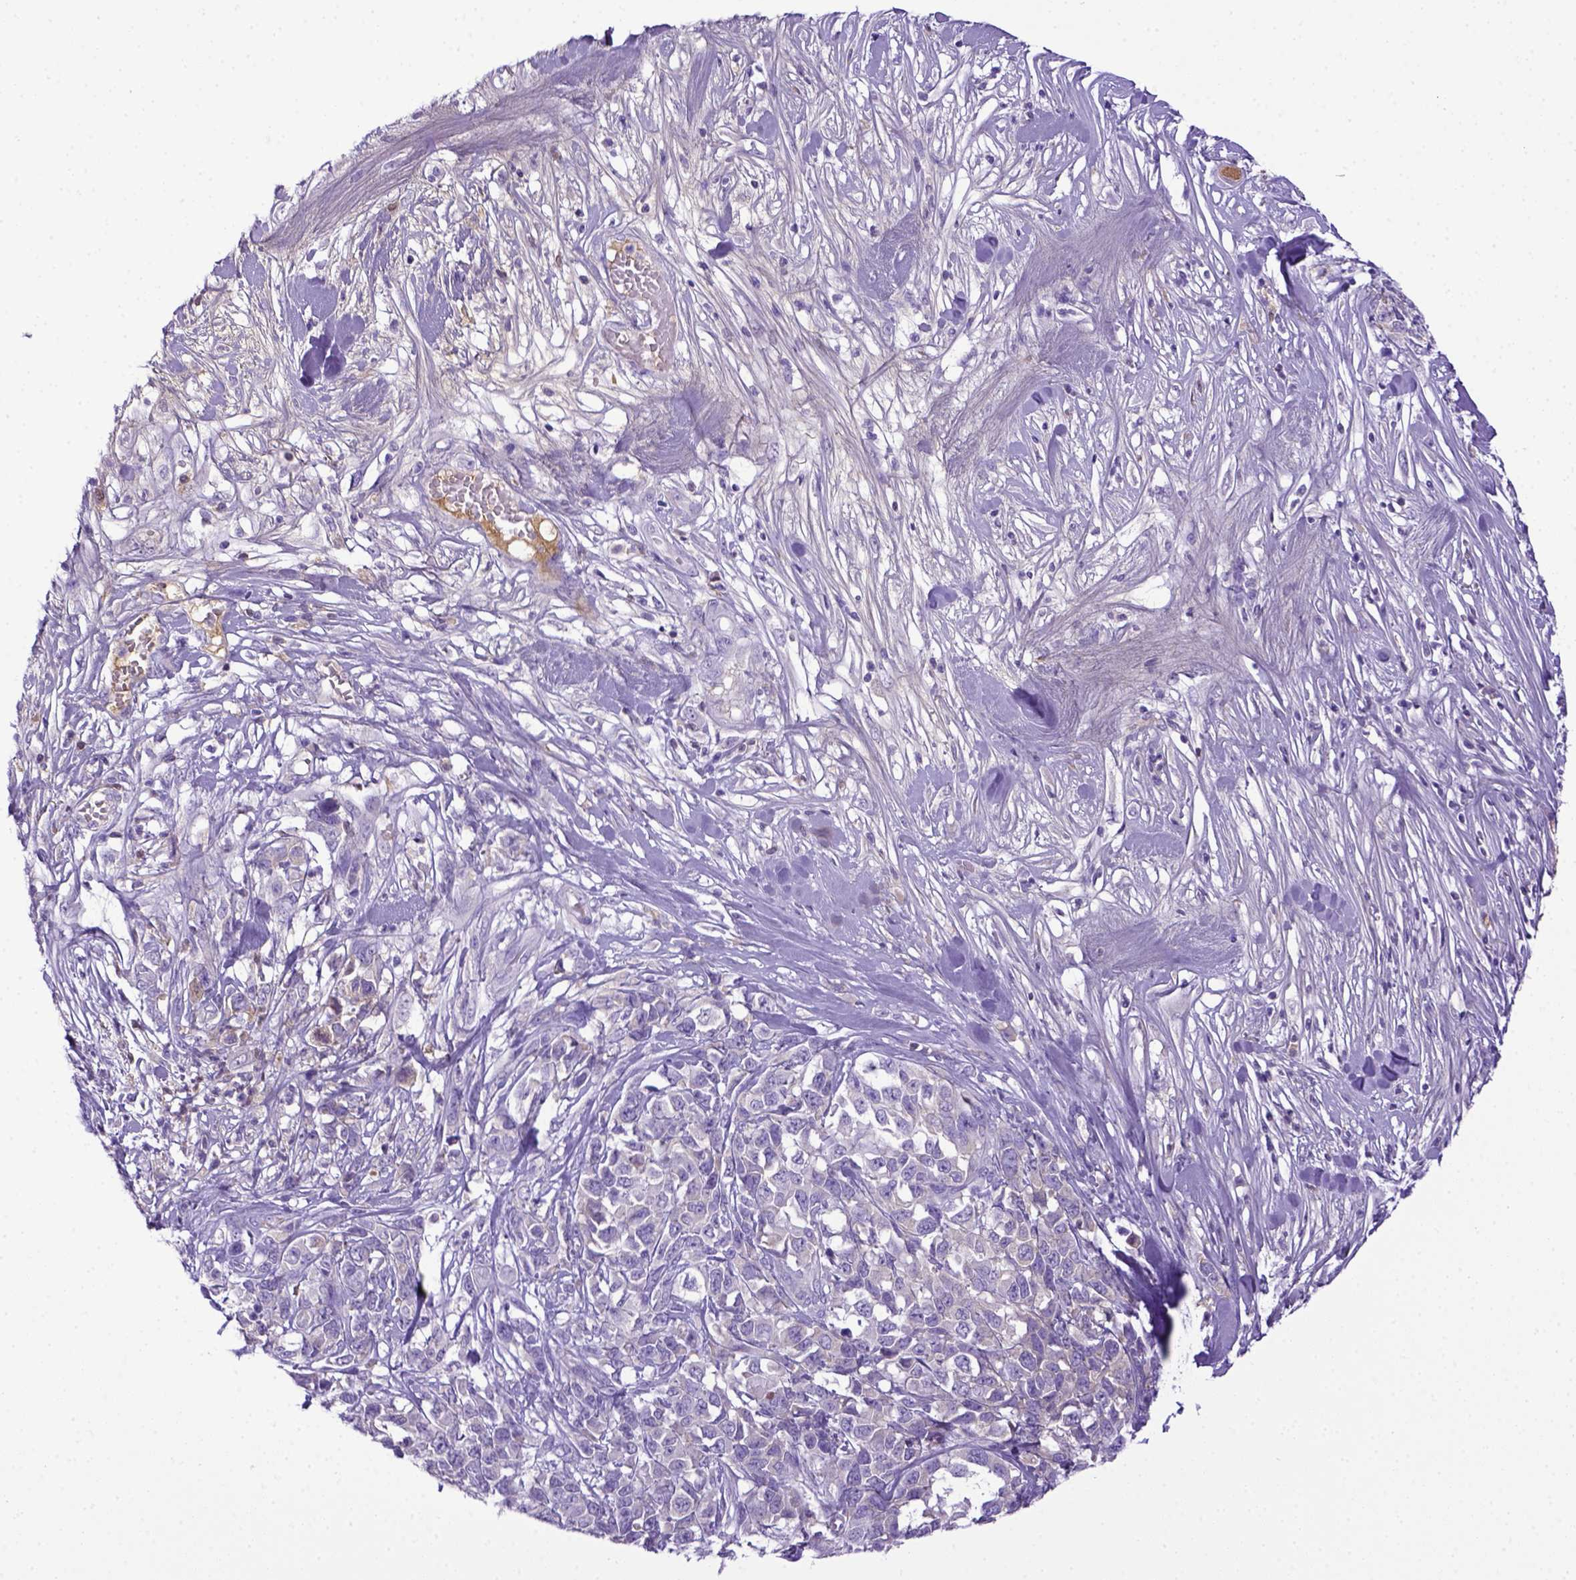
{"staining": {"intensity": "negative", "quantity": "none", "location": "none"}, "tissue": "melanoma", "cell_type": "Tumor cells", "image_type": "cancer", "snomed": [{"axis": "morphology", "description": "Malignant melanoma, Metastatic site"}, {"axis": "topography", "description": "Skin"}], "caption": "Tumor cells show no significant positivity in malignant melanoma (metastatic site). (DAB (3,3'-diaminobenzidine) IHC, high magnification).", "gene": "ITIH4", "patient": {"sex": "male", "age": 84}}